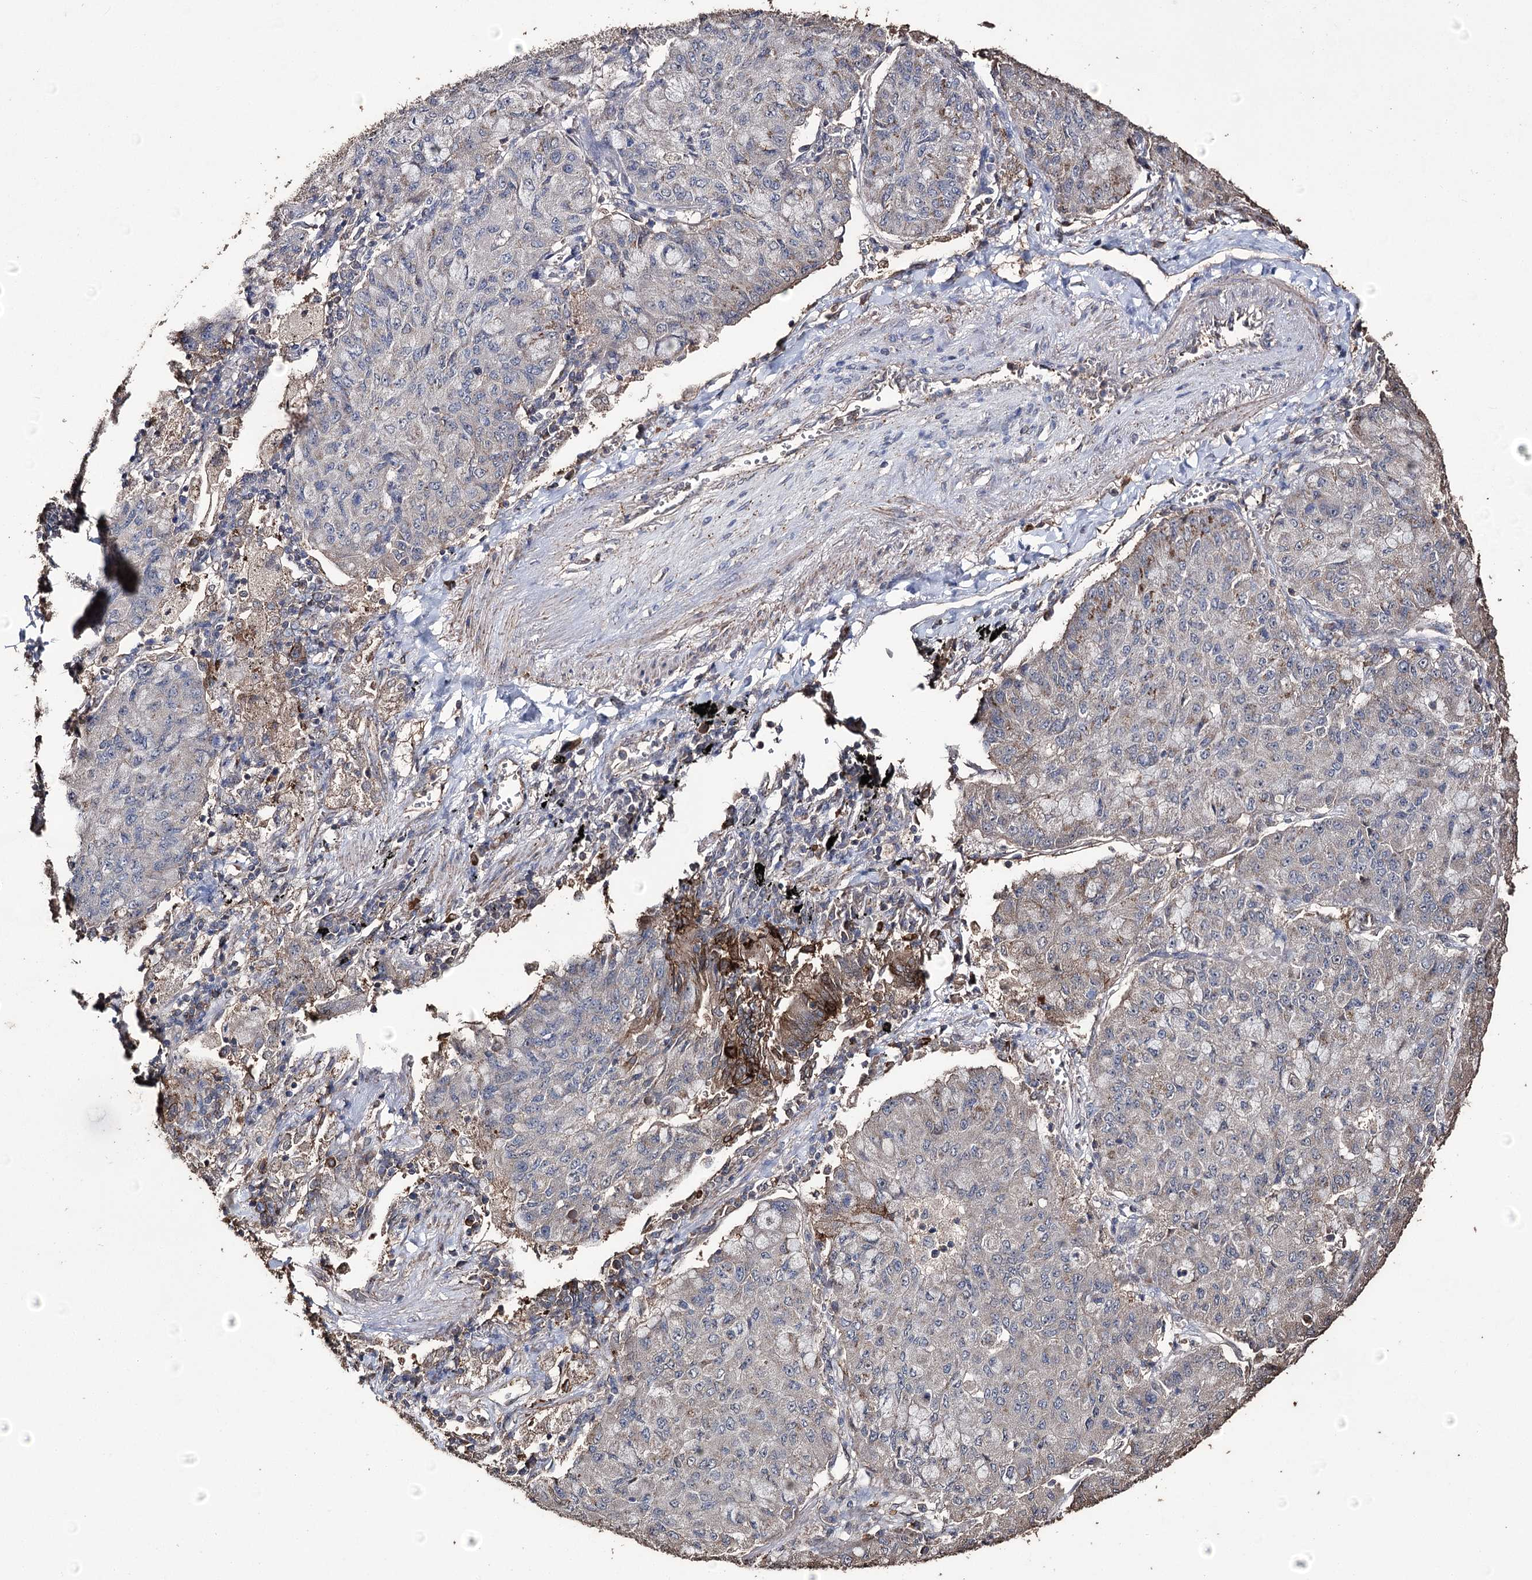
{"staining": {"intensity": "negative", "quantity": "none", "location": "none"}, "tissue": "lung cancer", "cell_type": "Tumor cells", "image_type": "cancer", "snomed": [{"axis": "morphology", "description": "Squamous cell carcinoma, NOS"}, {"axis": "topography", "description": "Lung"}], "caption": "A histopathology image of human lung cancer is negative for staining in tumor cells.", "gene": "ZNF662", "patient": {"sex": "male", "age": 74}}